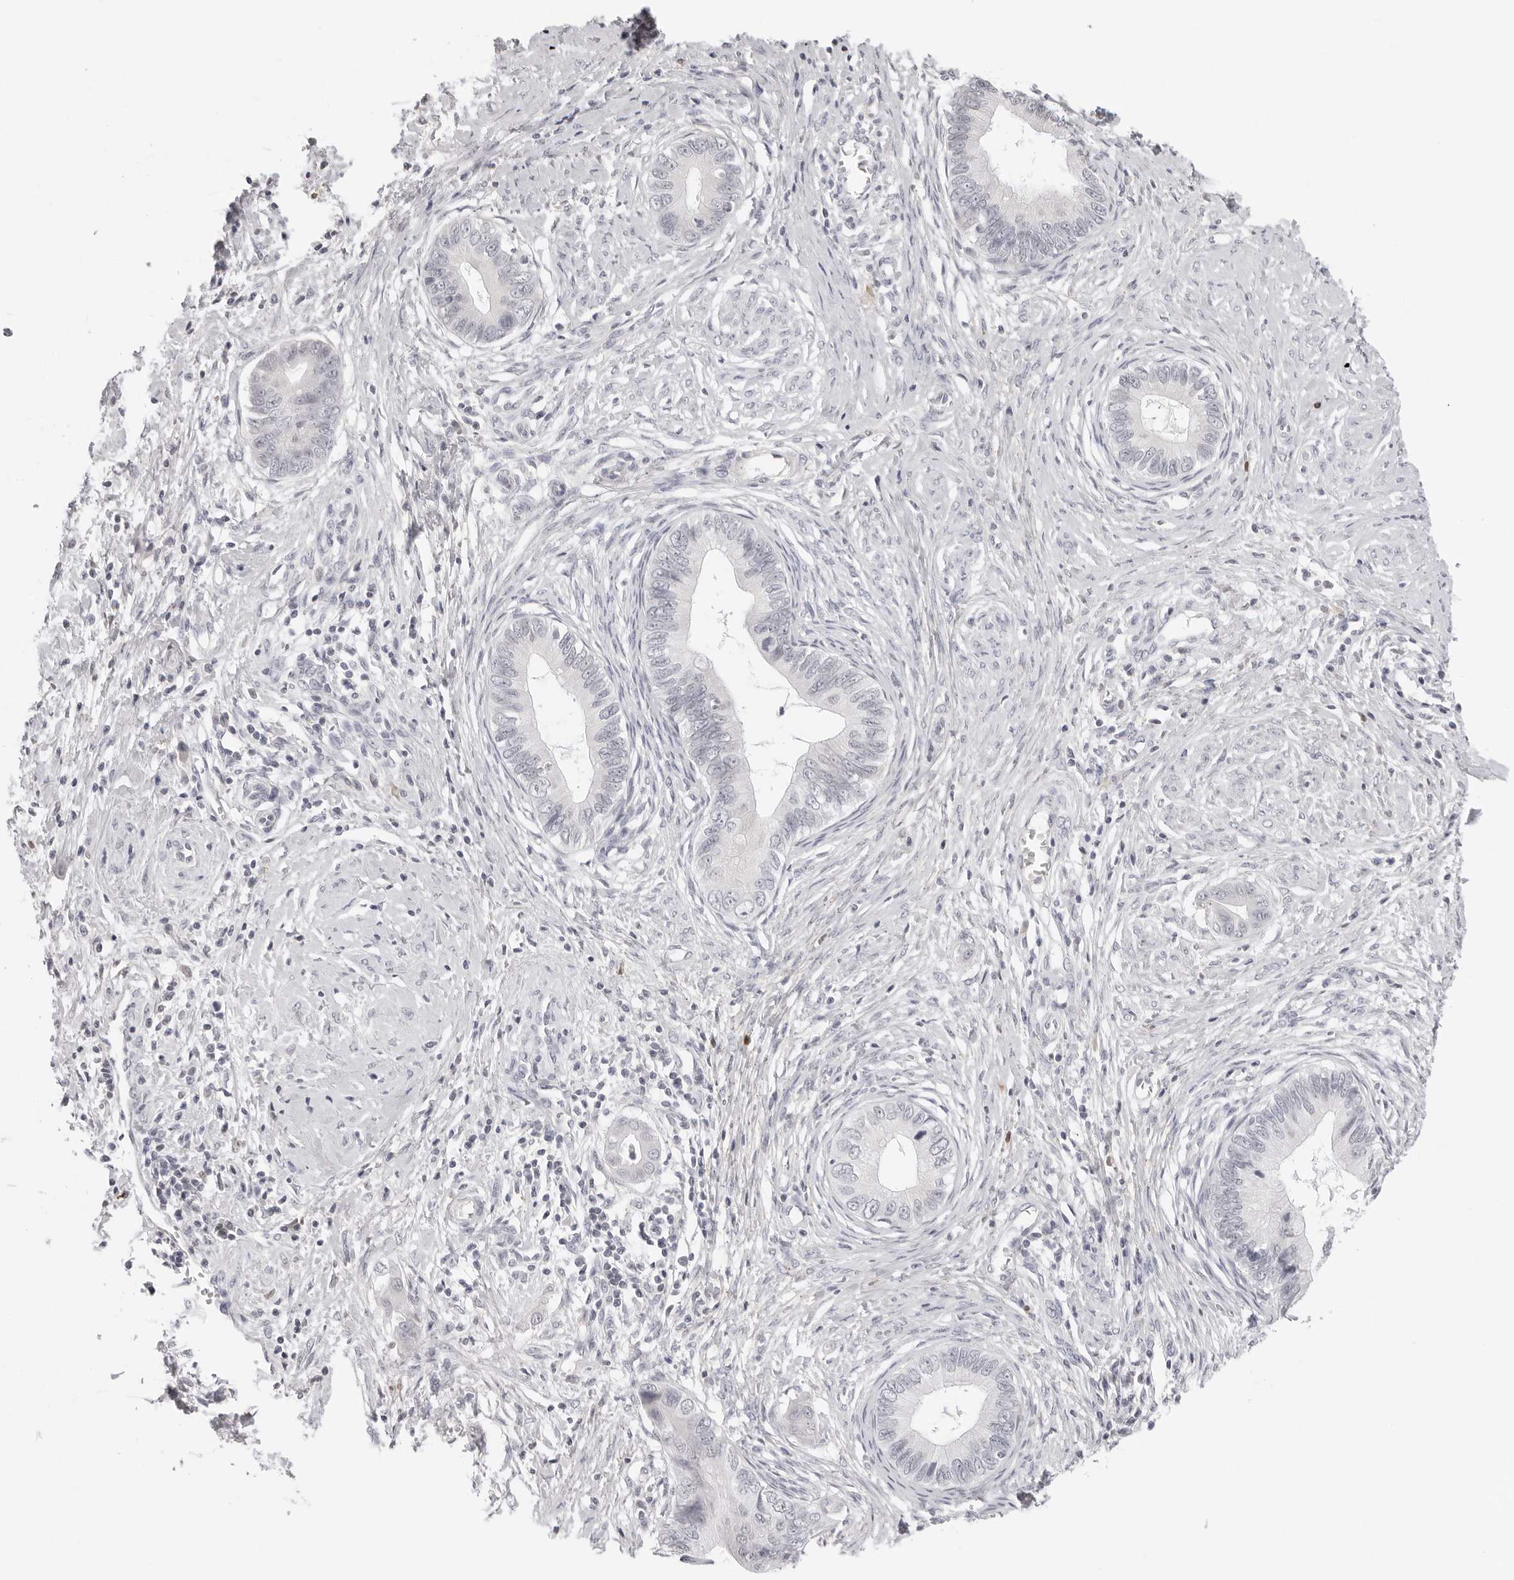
{"staining": {"intensity": "negative", "quantity": "none", "location": "none"}, "tissue": "cervical cancer", "cell_type": "Tumor cells", "image_type": "cancer", "snomed": [{"axis": "morphology", "description": "Adenocarcinoma, NOS"}, {"axis": "topography", "description": "Cervix"}], "caption": "The photomicrograph exhibits no significant expression in tumor cells of adenocarcinoma (cervical).", "gene": "STRADB", "patient": {"sex": "female", "age": 44}}